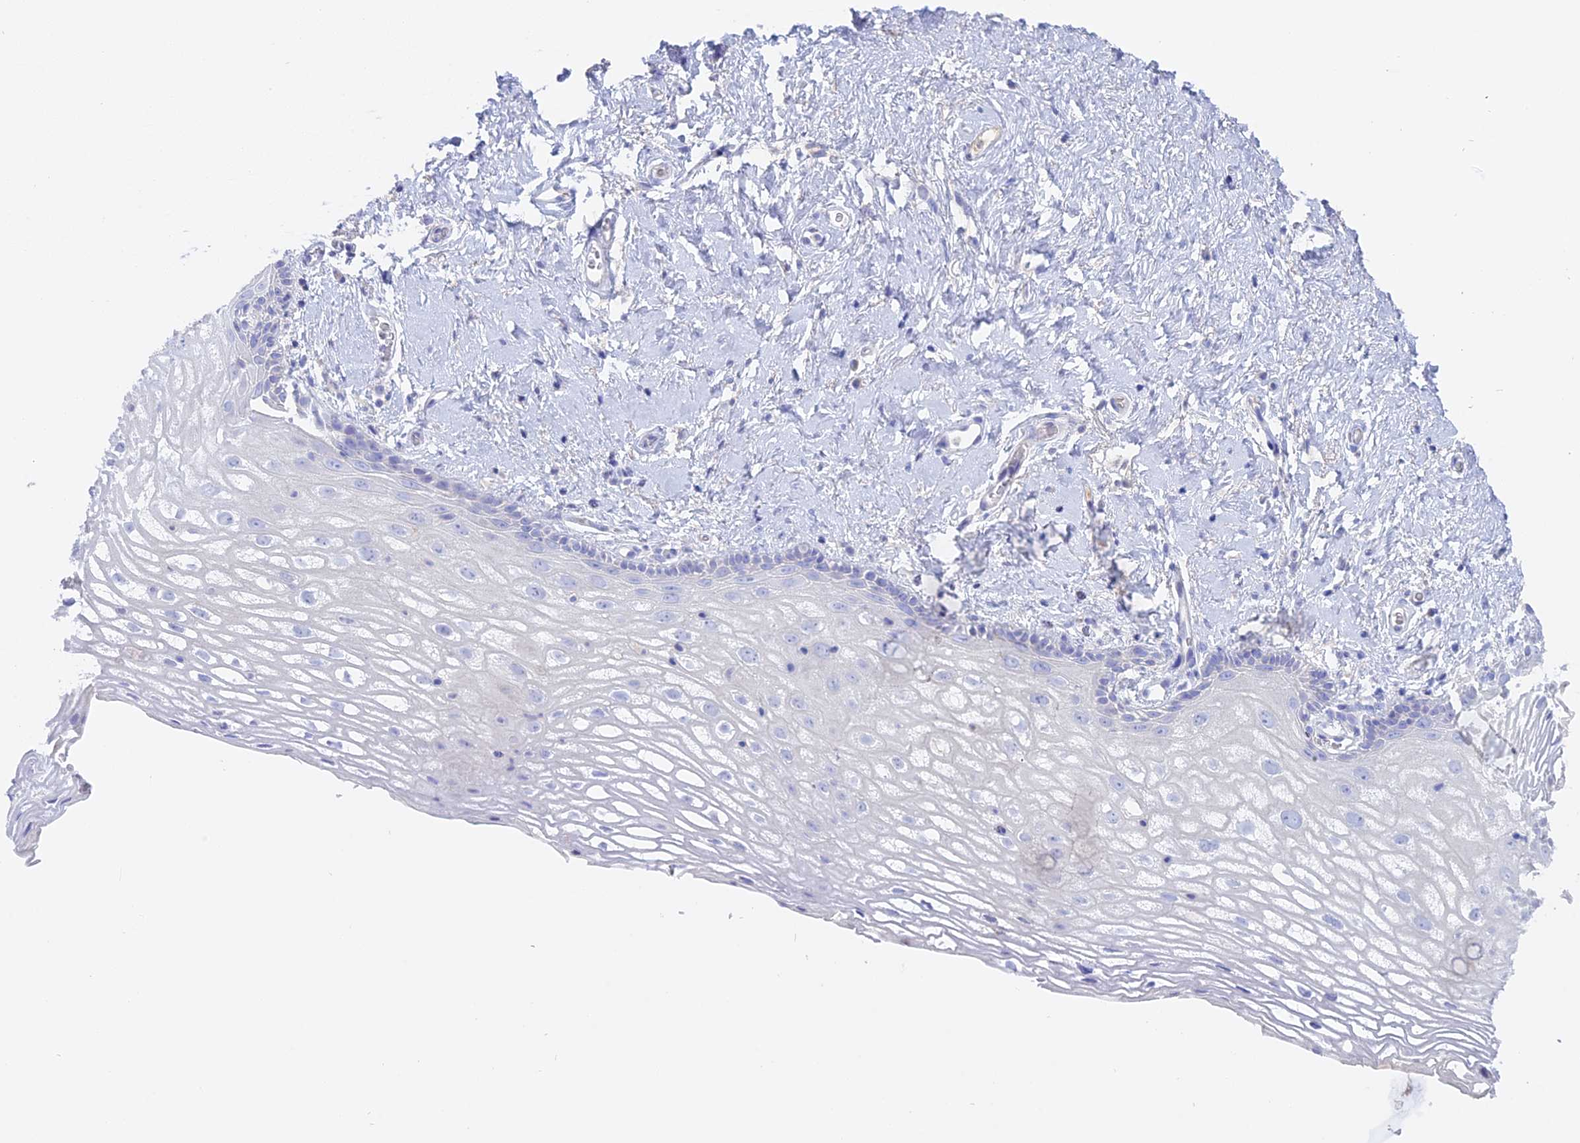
{"staining": {"intensity": "negative", "quantity": "none", "location": "none"}, "tissue": "vagina", "cell_type": "Squamous epithelial cells", "image_type": "normal", "snomed": [{"axis": "morphology", "description": "Normal tissue, NOS"}, {"axis": "morphology", "description": "Adenocarcinoma, NOS"}, {"axis": "topography", "description": "Rectum"}, {"axis": "topography", "description": "Vagina"}], "caption": "A high-resolution image shows immunohistochemistry staining of unremarkable vagina, which demonstrates no significant staining in squamous epithelial cells. The staining was performed using DAB to visualize the protein expression in brown, while the nuclei were stained in blue with hematoxylin (Magnification: 20x).", "gene": "ADGRA1", "patient": {"sex": "female", "age": 71}}